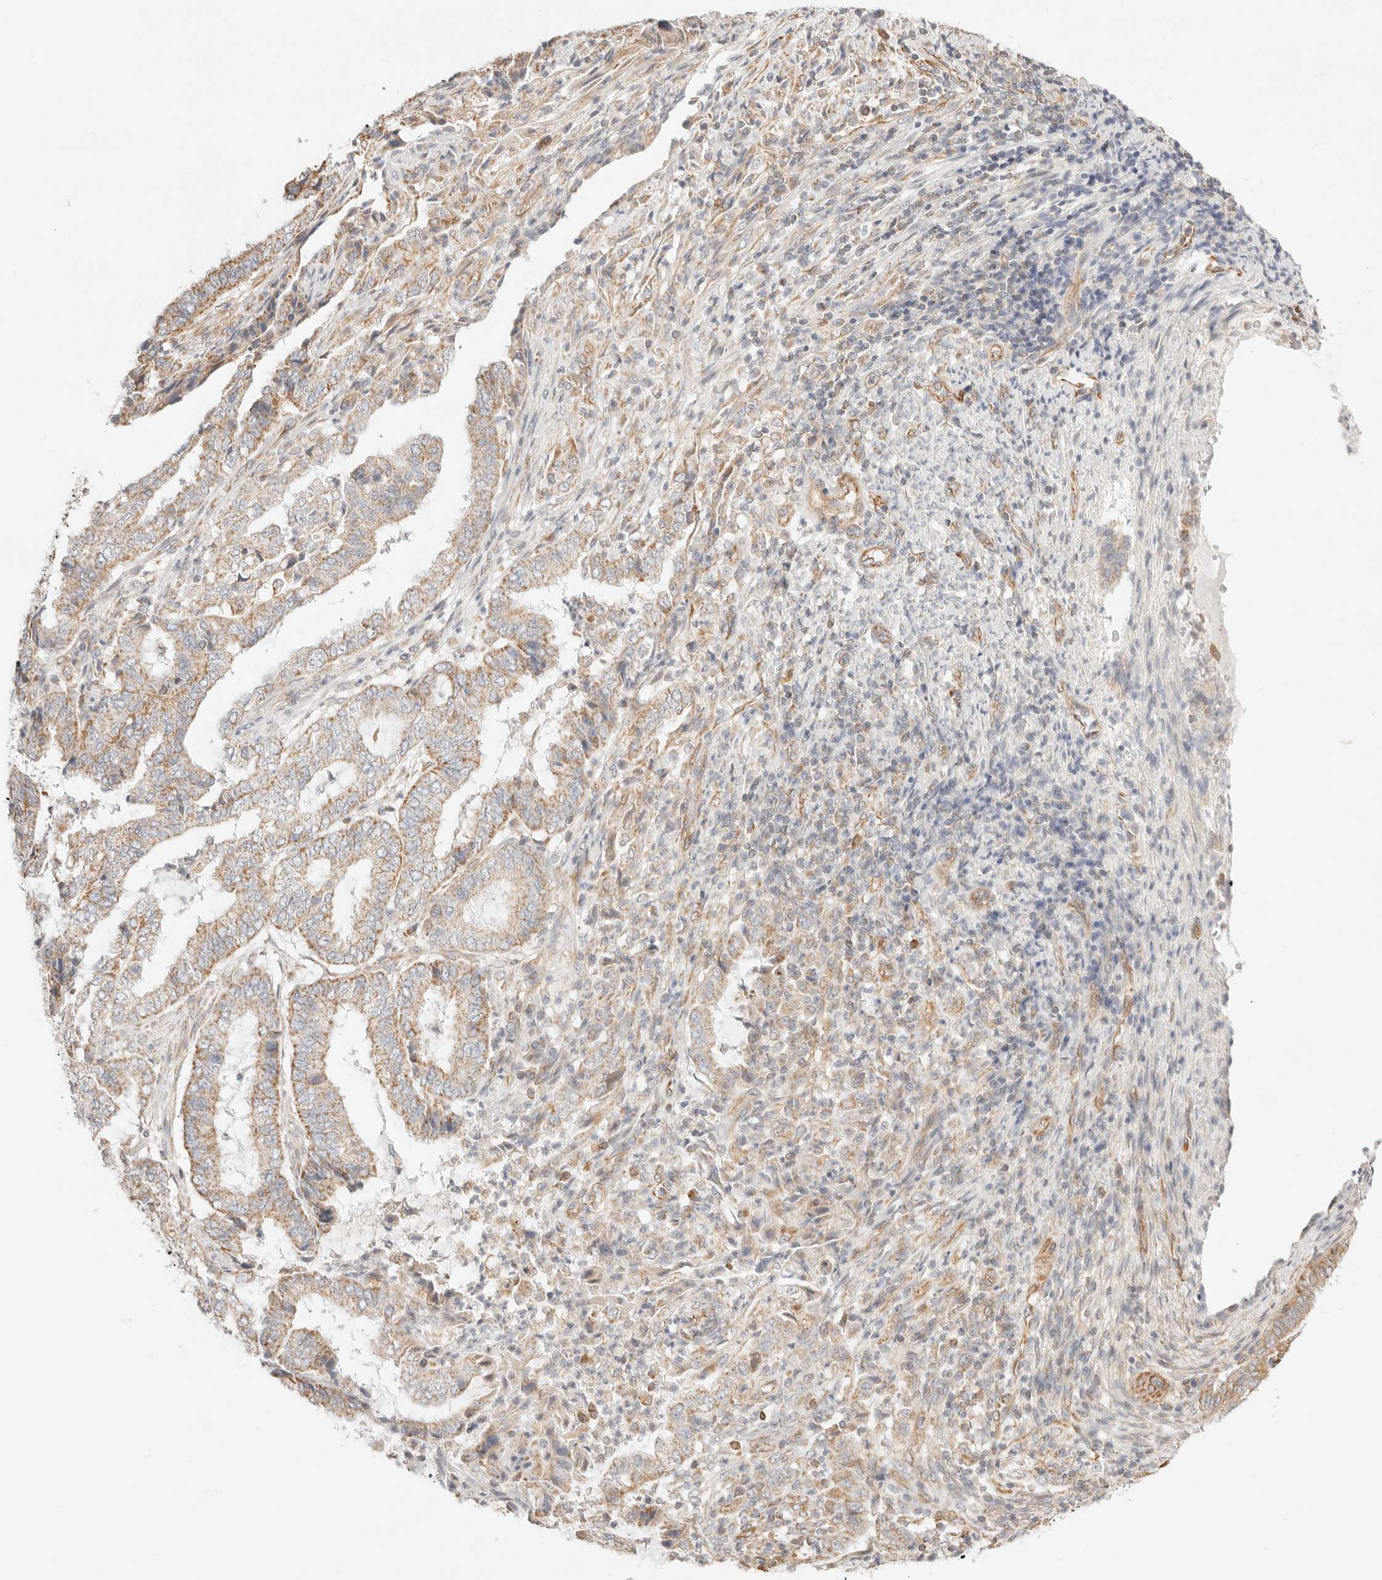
{"staining": {"intensity": "moderate", "quantity": ">75%", "location": "cytoplasmic/membranous"}, "tissue": "endometrial cancer", "cell_type": "Tumor cells", "image_type": "cancer", "snomed": [{"axis": "morphology", "description": "Adenocarcinoma, NOS"}, {"axis": "topography", "description": "Endometrium"}], "caption": "Immunohistochemistry of adenocarcinoma (endometrial) reveals medium levels of moderate cytoplasmic/membranous expression in about >75% of tumor cells.", "gene": "ZC3H11A", "patient": {"sex": "female", "age": 51}}